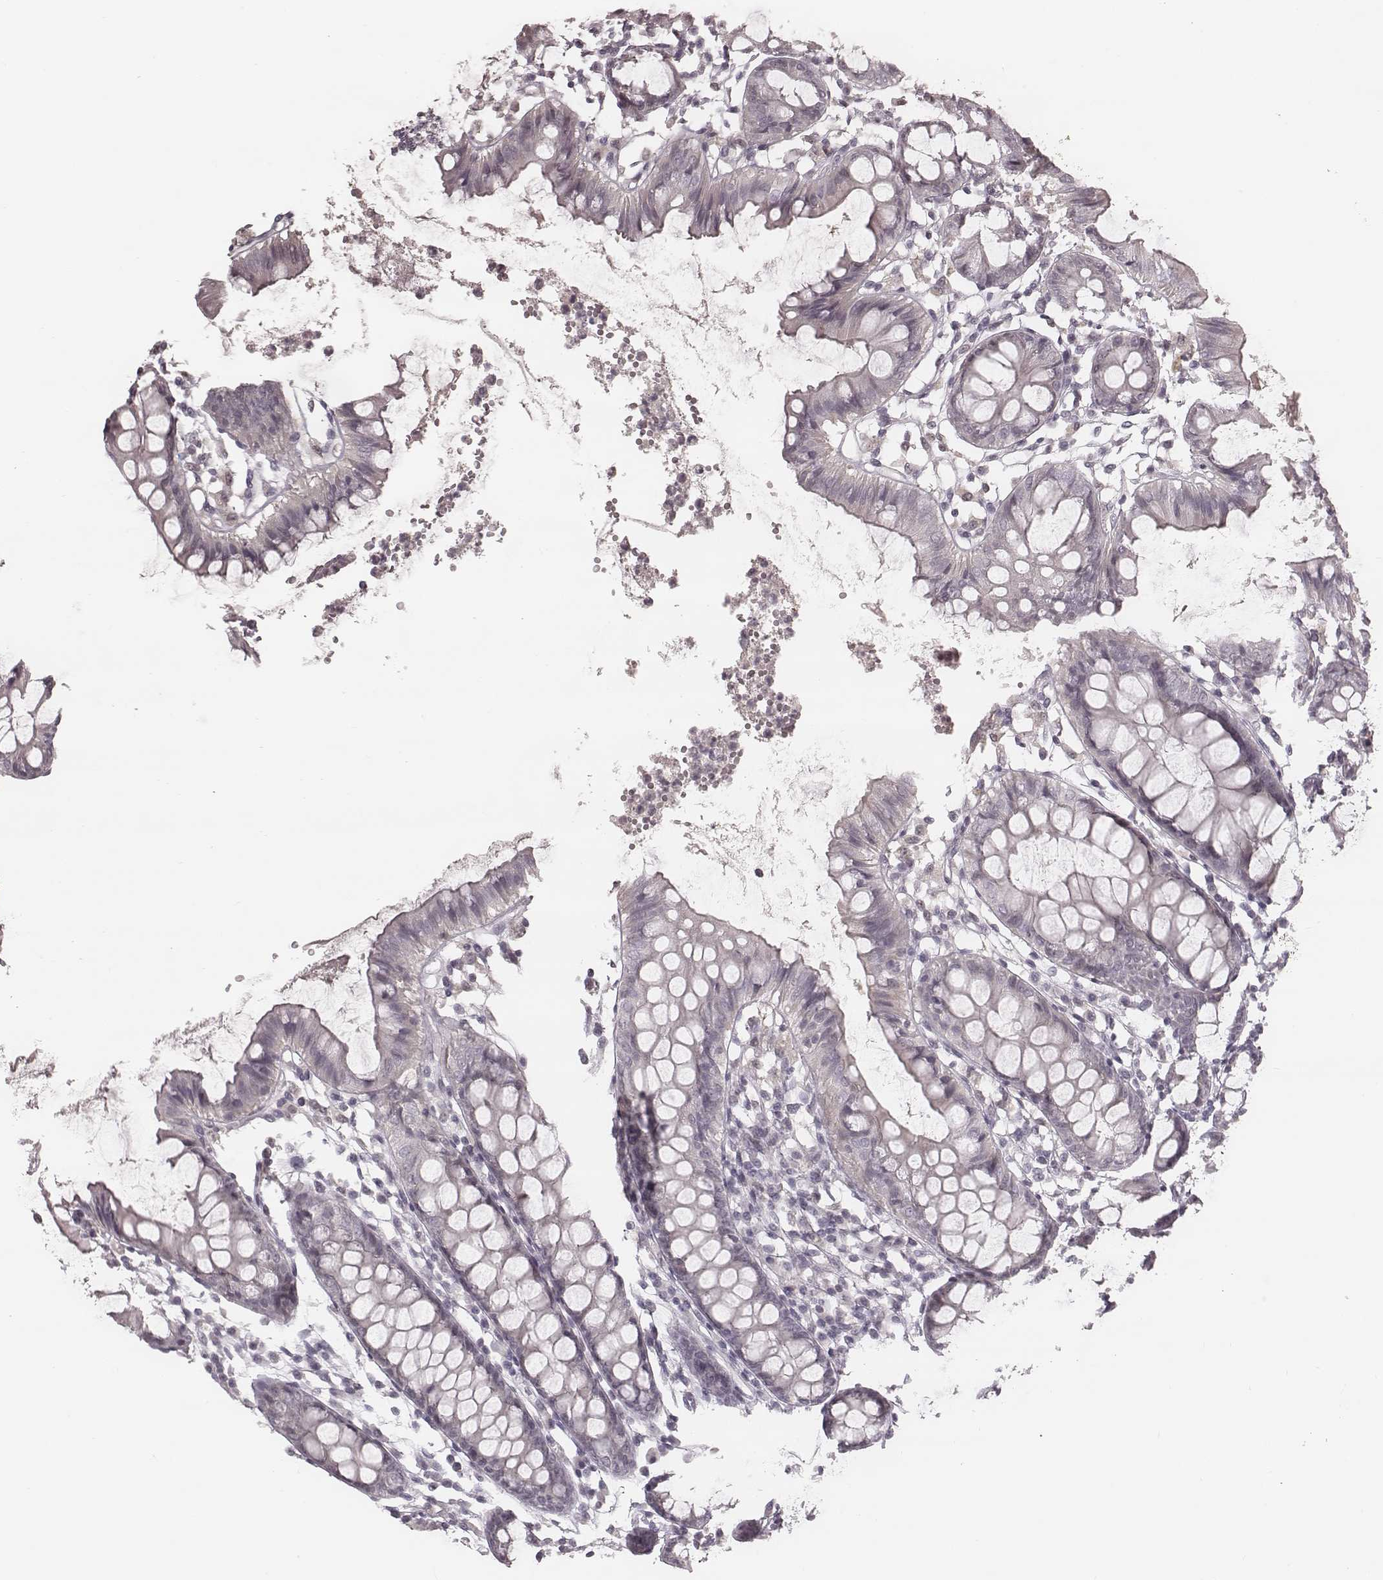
{"staining": {"intensity": "negative", "quantity": "none", "location": "none"}, "tissue": "colon", "cell_type": "Glandular cells", "image_type": "normal", "snomed": [{"axis": "morphology", "description": "Normal tissue, NOS"}, {"axis": "topography", "description": "Colon"}], "caption": "The immunohistochemistry micrograph has no significant expression in glandular cells of colon. (Stains: DAB (3,3'-diaminobenzidine) IHC with hematoxylin counter stain, Microscopy: brightfield microscopy at high magnification).", "gene": "IQCG", "patient": {"sex": "female", "age": 84}}